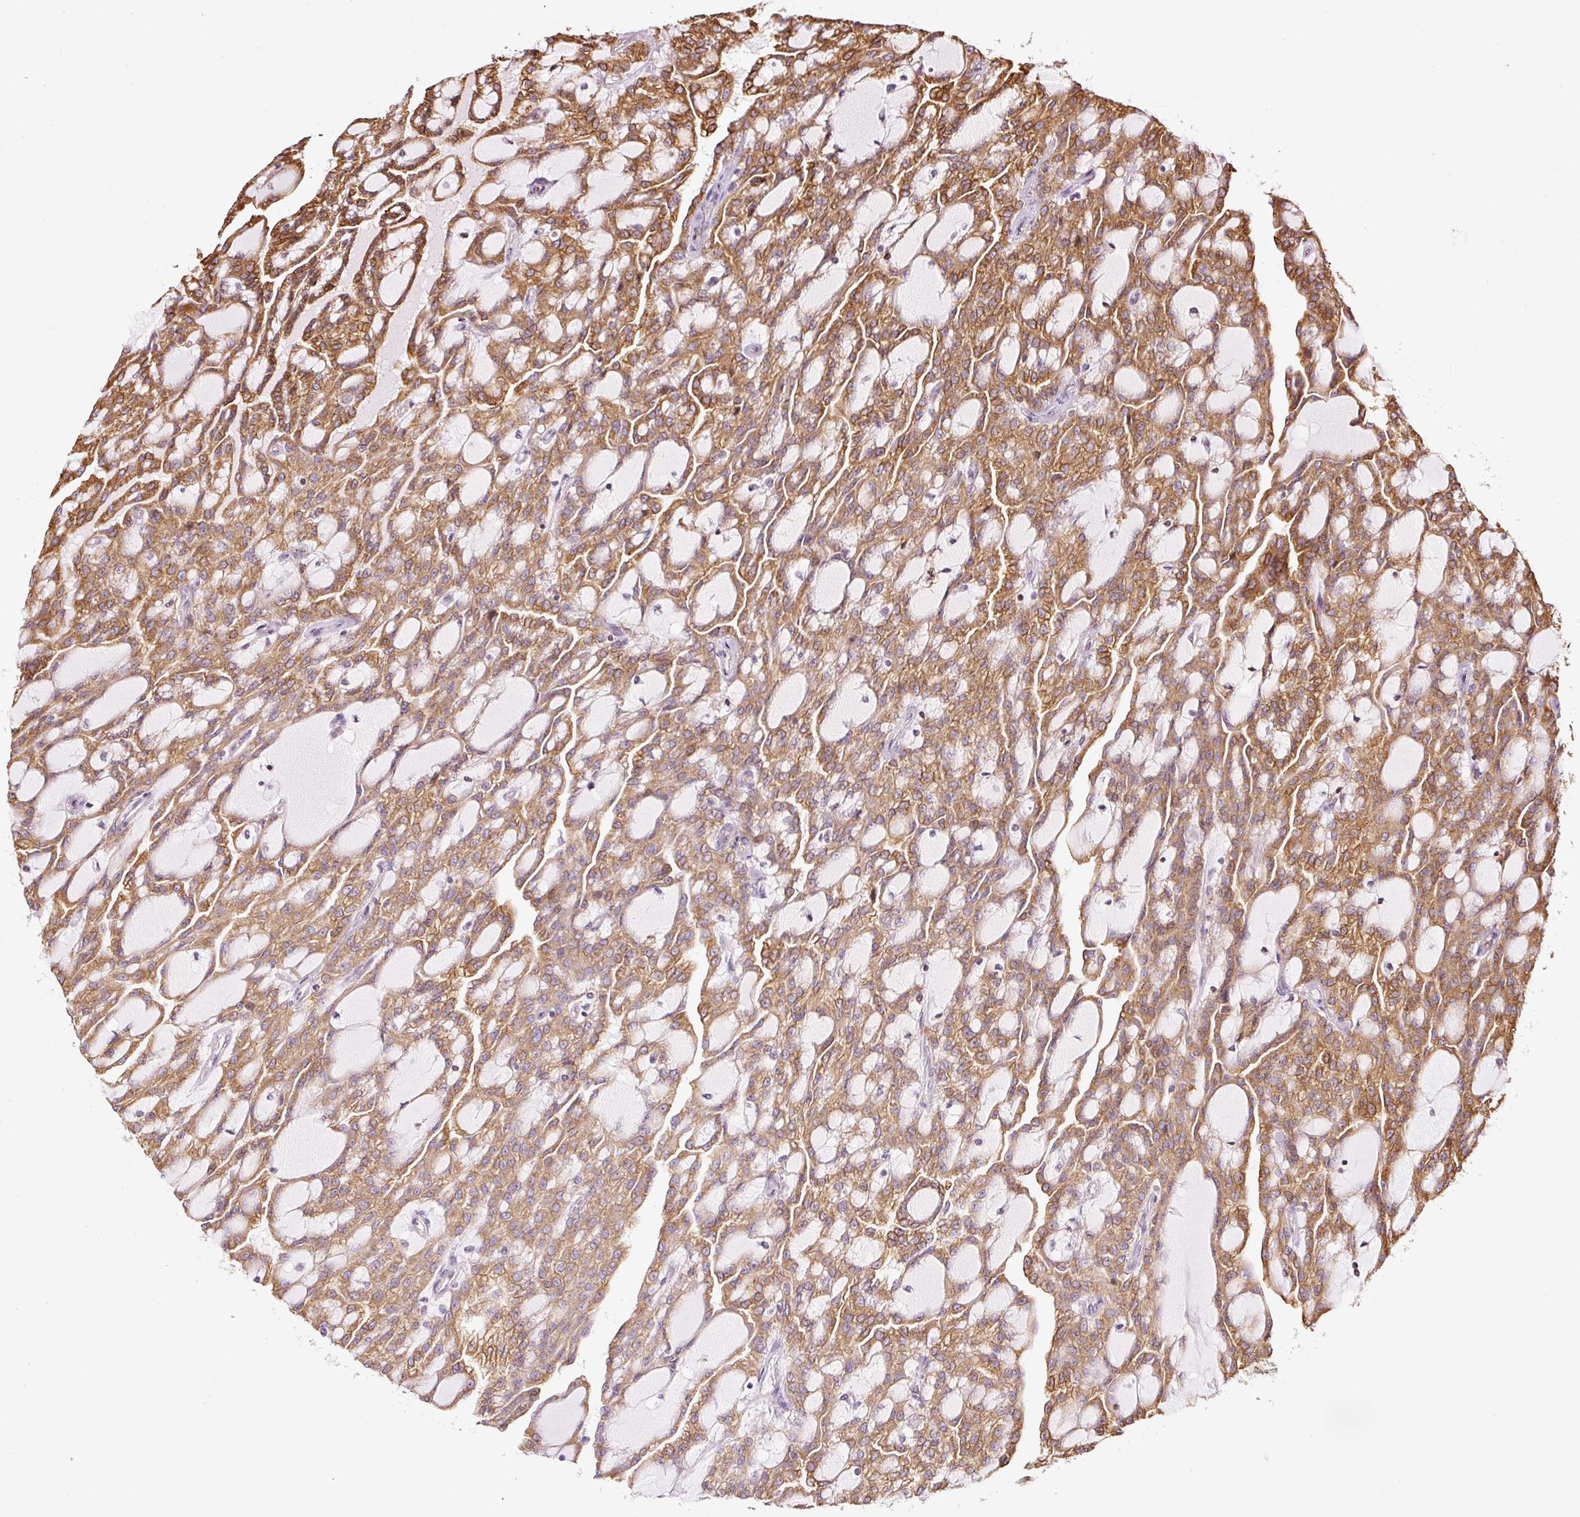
{"staining": {"intensity": "moderate", "quantity": ">75%", "location": "cytoplasmic/membranous"}, "tissue": "renal cancer", "cell_type": "Tumor cells", "image_type": "cancer", "snomed": [{"axis": "morphology", "description": "Adenocarcinoma, NOS"}, {"axis": "topography", "description": "Kidney"}], "caption": "The micrograph shows staining of renal cancer (adenocarcinoma), revealing moderate cytoplasmic/membranous protein positivity (brown color) within tumor cells. The staining was performed using DAB, with brown indicating positive protein expression. Nuclei are stained blue with hematoxylin.", "gene": "SCNM1", "patient": {"sex": "male", "age": 63}}